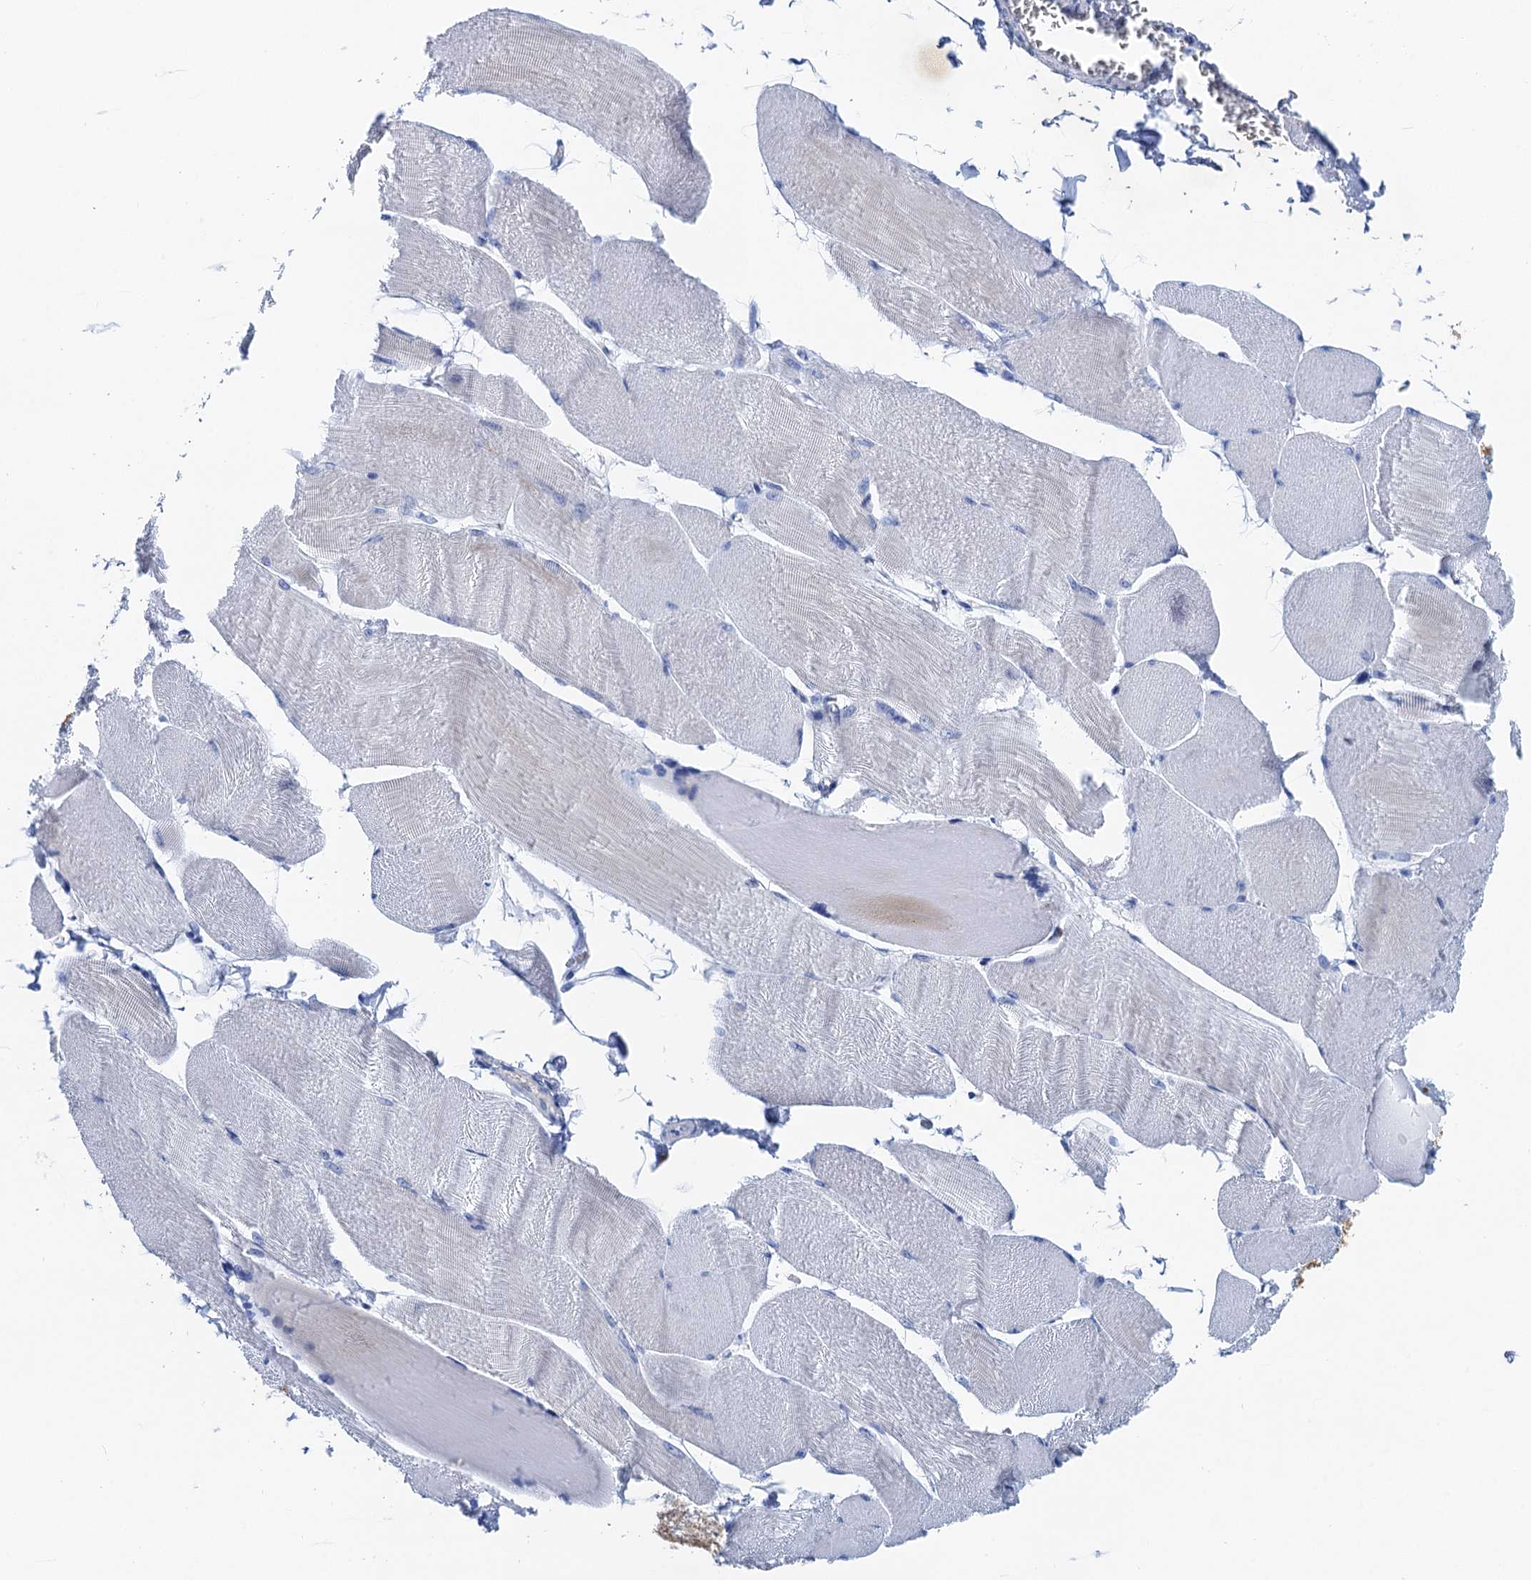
{"staining": {"intensity": "negative", "quantity": "none", "location": "none"}, "tissue": "skeletal muscle", "cell_type": "Myocytes", "image_type": "normal", "snomed": [{"axis": "morphology", "description": "Normal tissue, NOS"}, {"axis": "morphology", "description": "Basal cell carcinoma"}, {"axis": "topography", "description": "Skeletal muscle"}], "caption": "There is no significant positivity in myocytes of skeletal muscle. (DAB (3,3'-diaminobenzidine) immunohistochemistry, high magnification).", "gene": "NLRP10", "patient": {"sex": "female", "age": 64}}